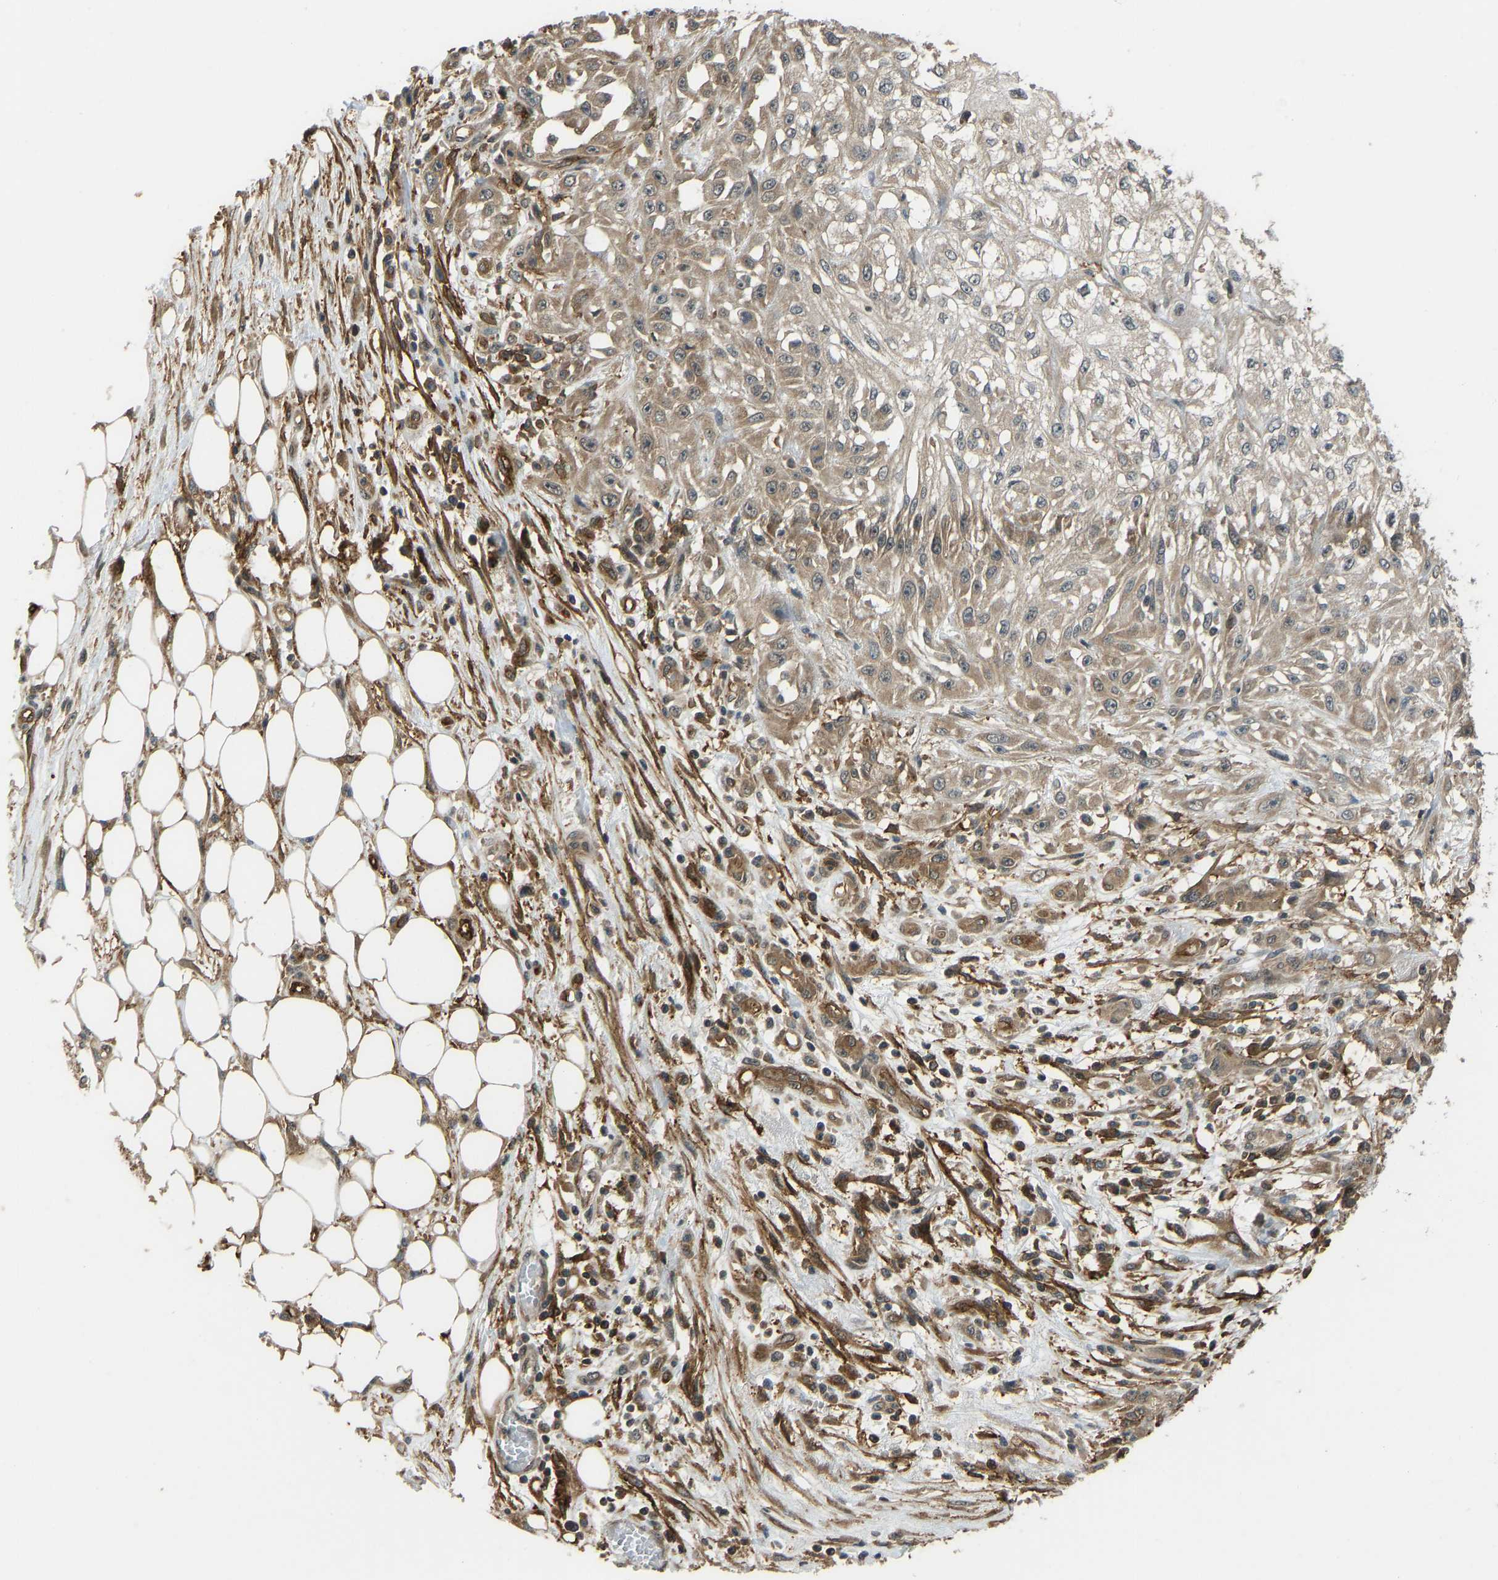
{"staining": {"intensity": "moderate", "quantity": ">75%", "location": "cytoplasmic/membranous"}, "tissue": "skin cancer", "cell_type": "Tumor cells", "image_type": "cancer", "snomed": [{"axis": "morphology", "description": "Squamous cell carcinoma, NOS"}, {"axis": "morphology", "description": "Squamous cell carcinoma, metastatic, NOS"}, {"axis": "topography", "description": "Skin"}, {"axis": "topography", "description": "Lymph node"}], "caption": "A brown stain highlights moderate cytoplasmic/membranous positivity of a protein in metastatic squamous cell carcinoma (skin) tumor cells.", "gene": "CCT8", "patient": {"sex": "male", "age": 75}}